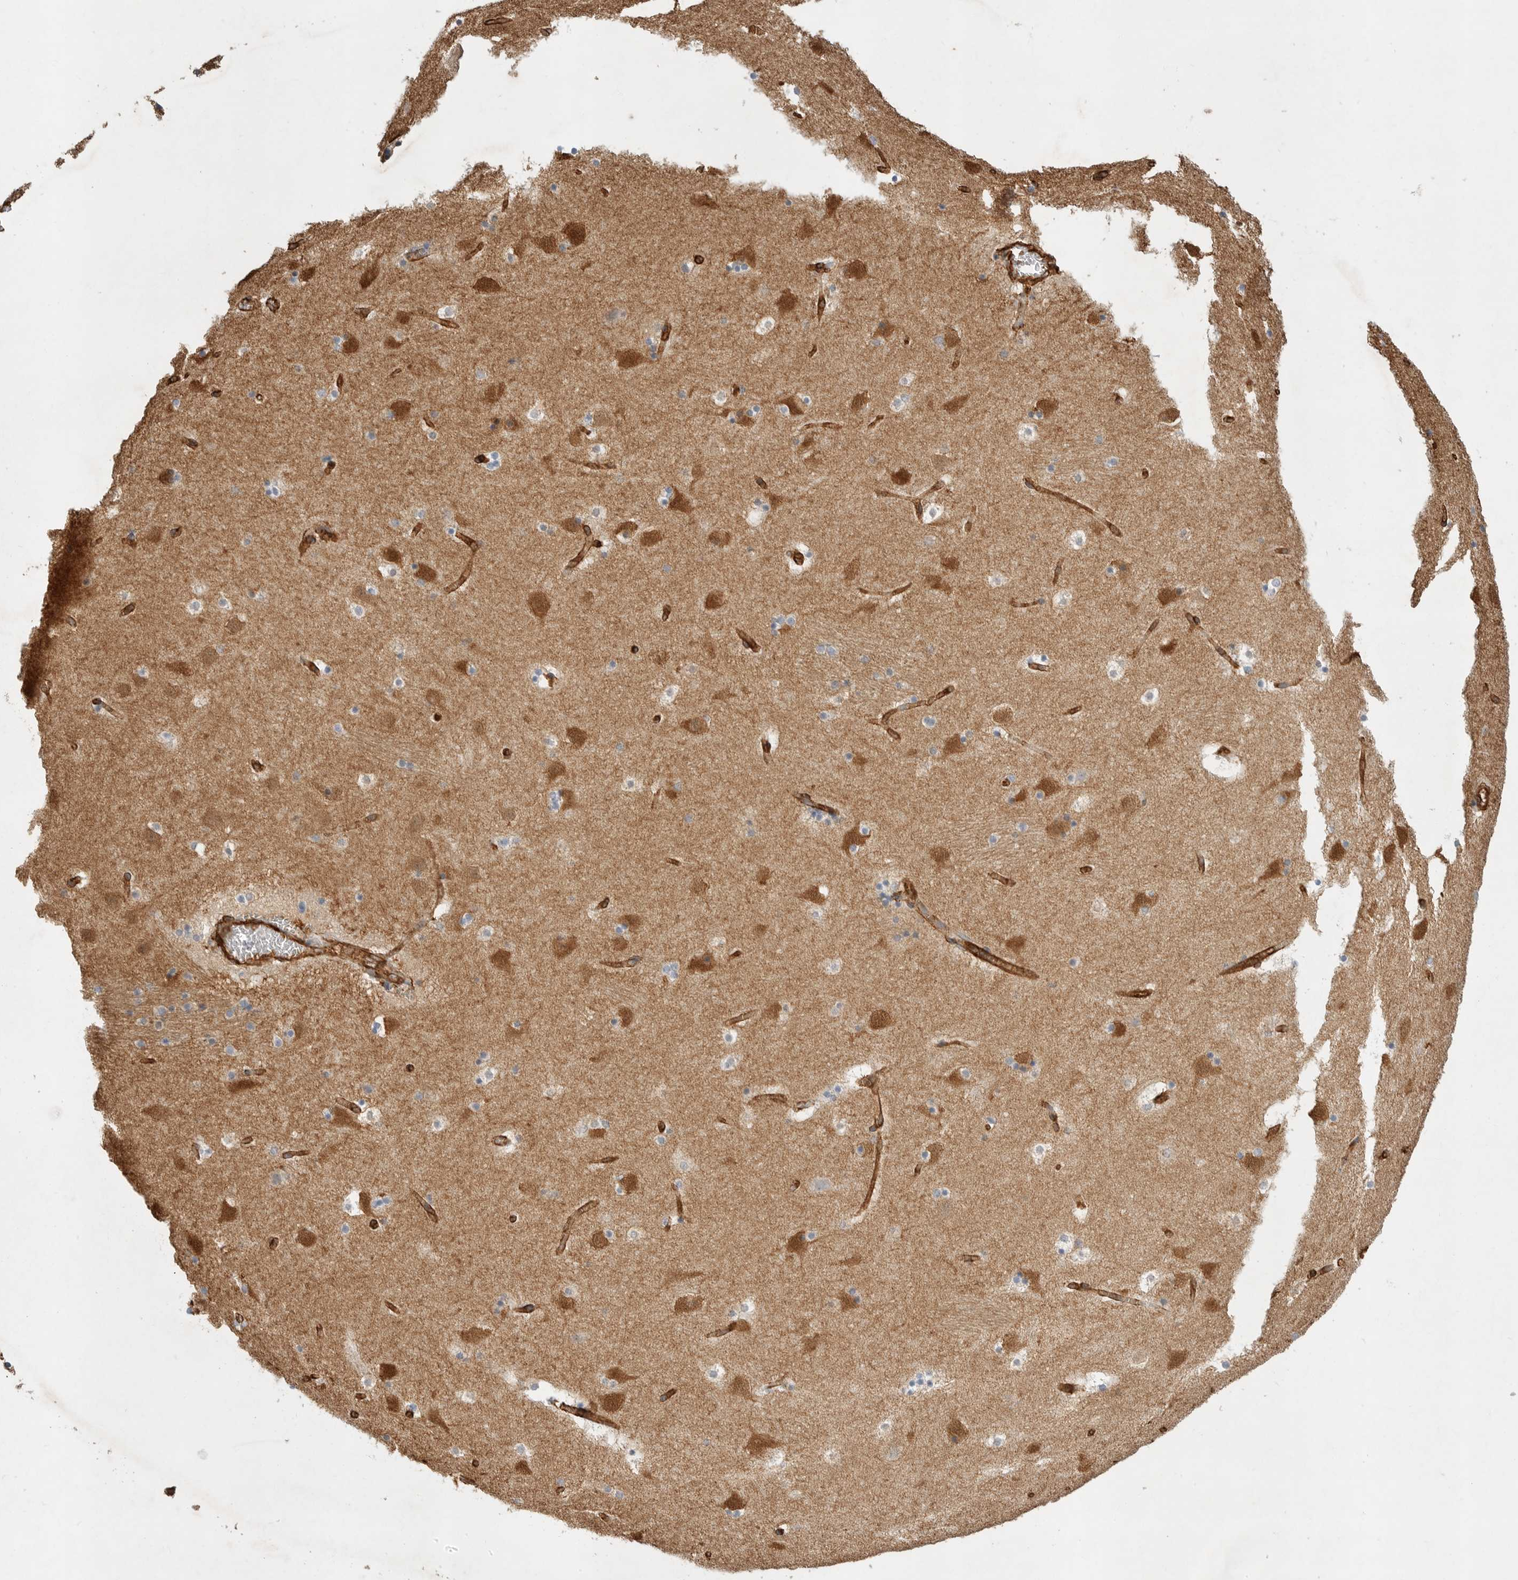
{"staining": {"intensity": "weak", "quantity": "<25%", "location": "cytoplasmic/membranous"}, "tissue": "caudate", "cell_type": "Glial cells", "image_type": "normal", "snomed": [{"axis": "morphology", "description": "Normal tissue, NOS"}, {"axis": "topography", "description": "Lateral ventricle wall"}], "caption": "Immunohistochemistry (IHC) micrograph of benign caudate: caudate stained with DAB (3,3'-diaminobenzidine) shows no significant protein staining in glial cells.", "gene": "JMJD4", "patient": {"sex": "male", "age": 45}}